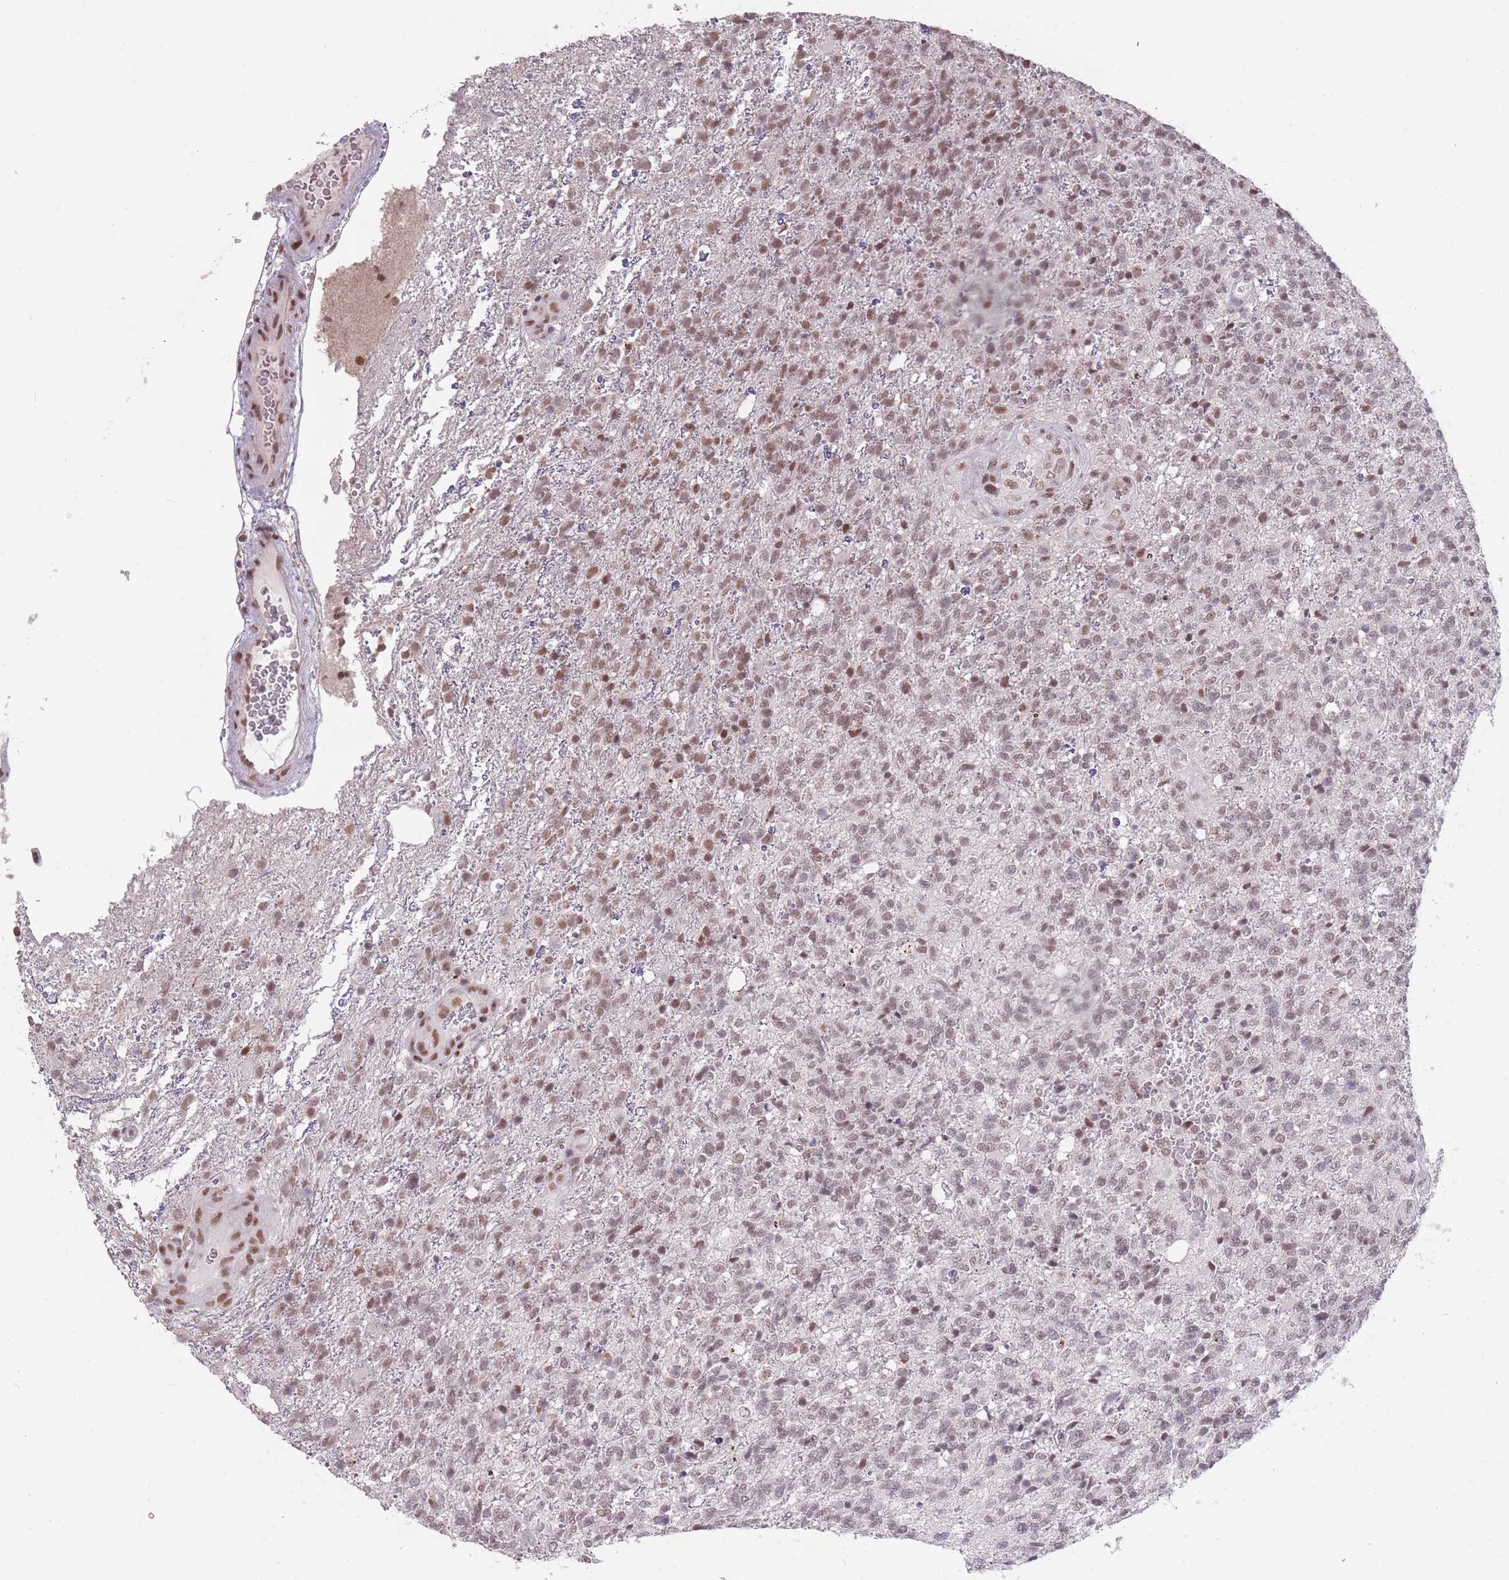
{"staining": {"intensity": "weak", "quantity": ">75%", "location": "nuclear"}, "tissue": "glioma", "cell_type": "Tumor cells", "image_type": "cancer", "snomed": [{"axis": "morphology", "description": "Glioma, malignant, High grade"}, {"axis": "topography", "description": "Brain"}], "caption": "This is an image of immunohistochemistry staining of glioma, which shows weak staining in the nuclear of tumor cells.", "gene": "HNRNPUL1", "patient": {"sex": "male", "age": 56}}